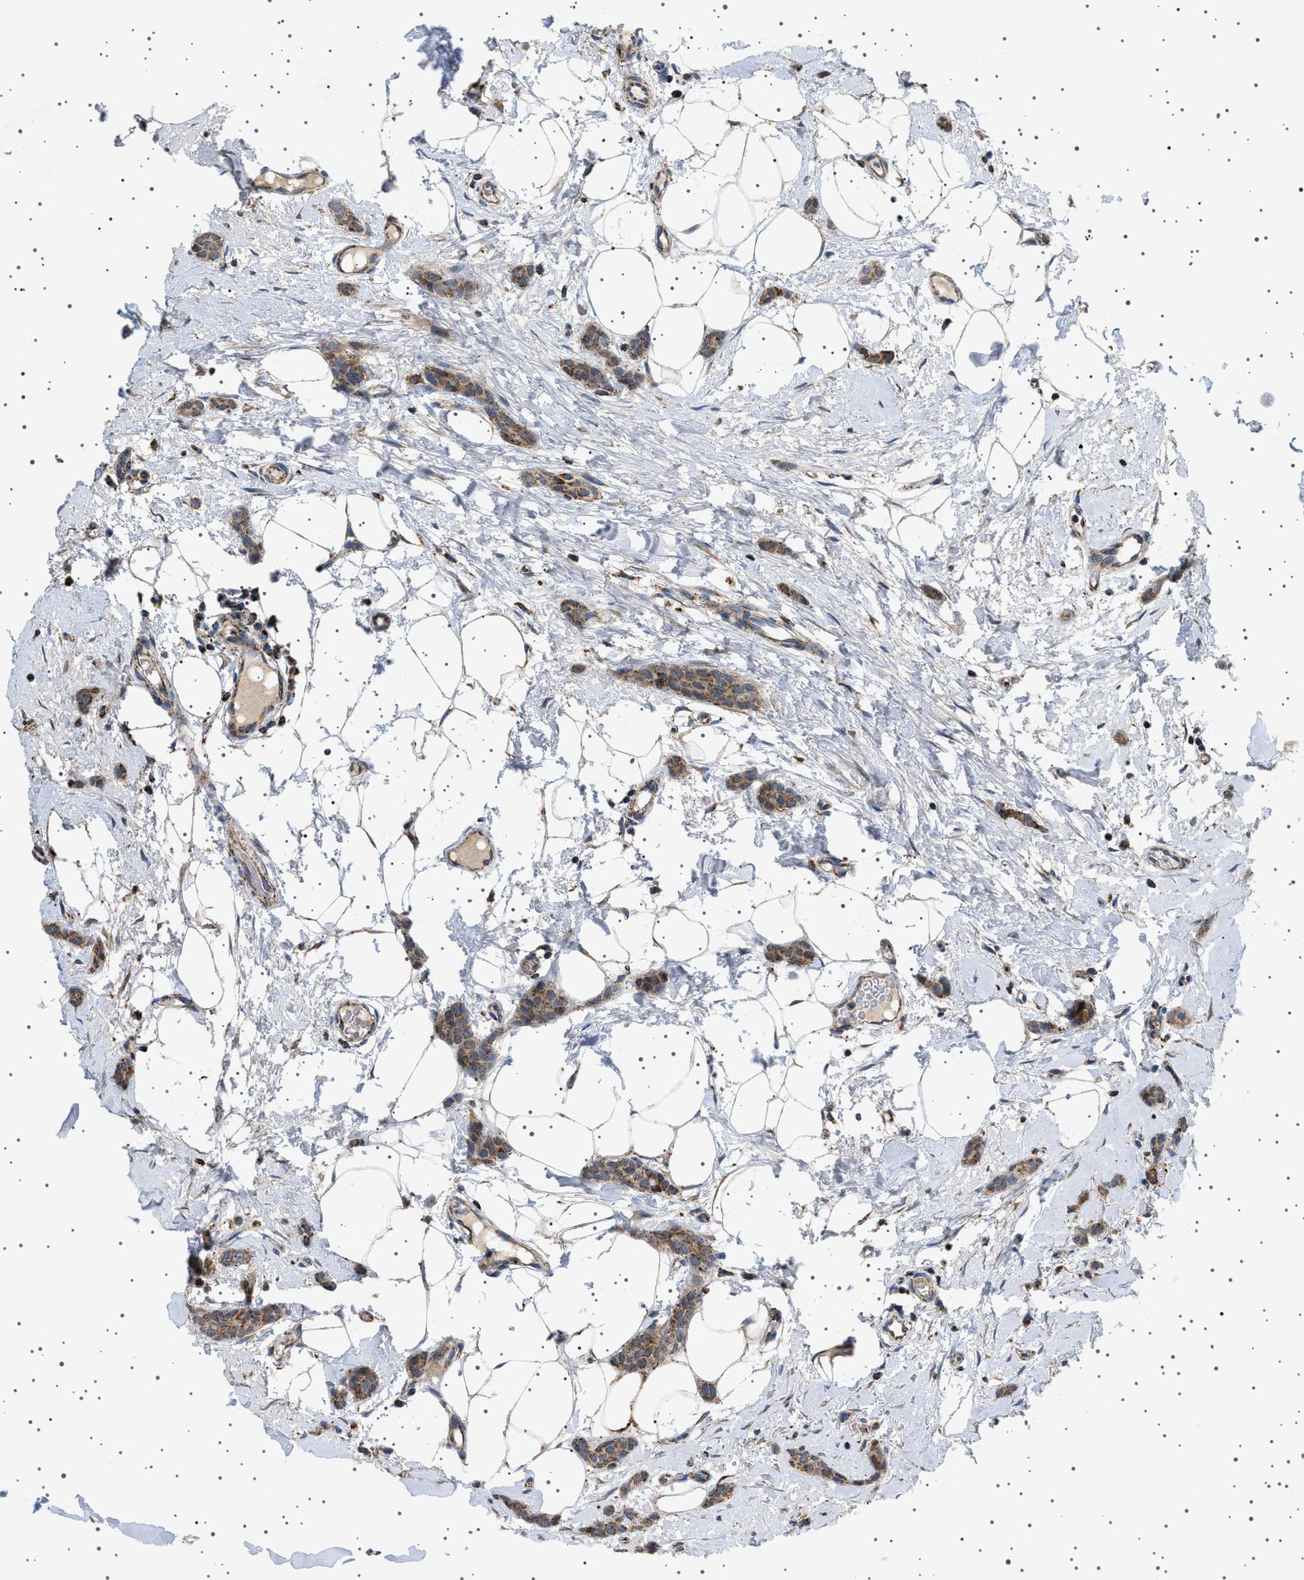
{"staining": {"intensity": "moderate", "quantity": ">75%", "location": "cytoplasmic/membranous"}, "tissue": "breast cancer", "cell_type": "Tumor cells", "image_type": "cancer", "snomed": [{"axis": "morphology", "description": "Lobular carcinoma"}, {"axis": "topography", "description": "Skin"}, {"axis": "topography", "description": "Breast"}], "caption": "Lobular carcinoma (breast) was stained to show a protein in brown. There is medium levels of moderate cytoplasmic/membranous expression in approximately >75% of tumor cells. The staining was performed using DAB (3,3'-diaminobenzidine), with brown indicating positive protein expression. Nuclei are stained blue with hematoxylin.", "gene": "UBXN8", "patient": {"sex": "female", "age": 46}}